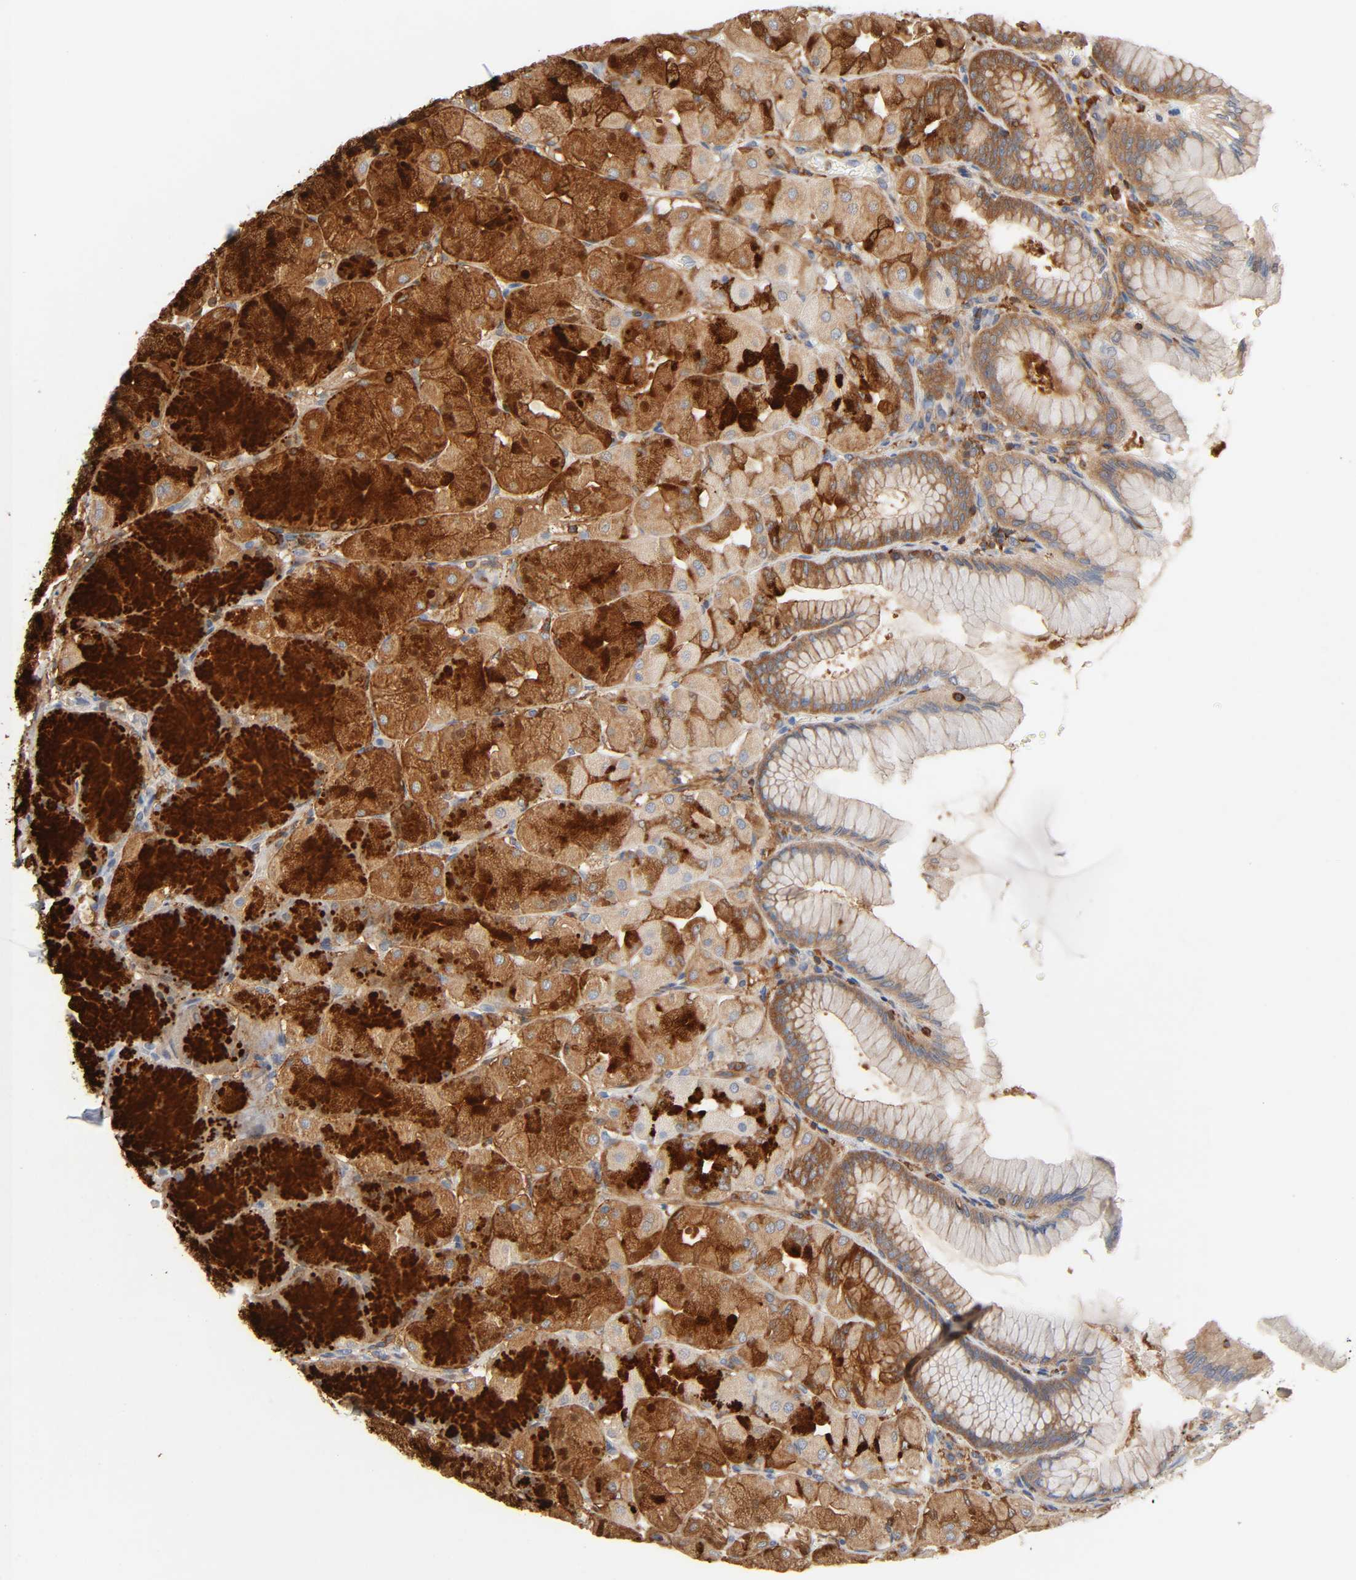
{"staining": {"intensity": "strong", "quantity": ">75%", "location": "cytoplasmic/membranous"}, "tissue": "stomach", "cell_type": "Glandular cells", "image_type": "normal", "snomed": [{"axis": "morphology", "description": "Normal tissue, NOS"}, {"axis": "topography", "description": "Stomach, upper"}], "caption": "Immunohistochemistry staining of unremarkable stomach, which displays high levels of strong cytoplasmic/membranous staining in about >75% of glandular cells indicating strong cytoplasmic/membranous protein positivity. The staining was performed using DAB (3,3'-diaminobenzidine) (brown) for protein detection and nuclei were counterstained in hematoxylin (blue).", "gene": "BIN1", "patient": {"sex": "female", "age": 56}}